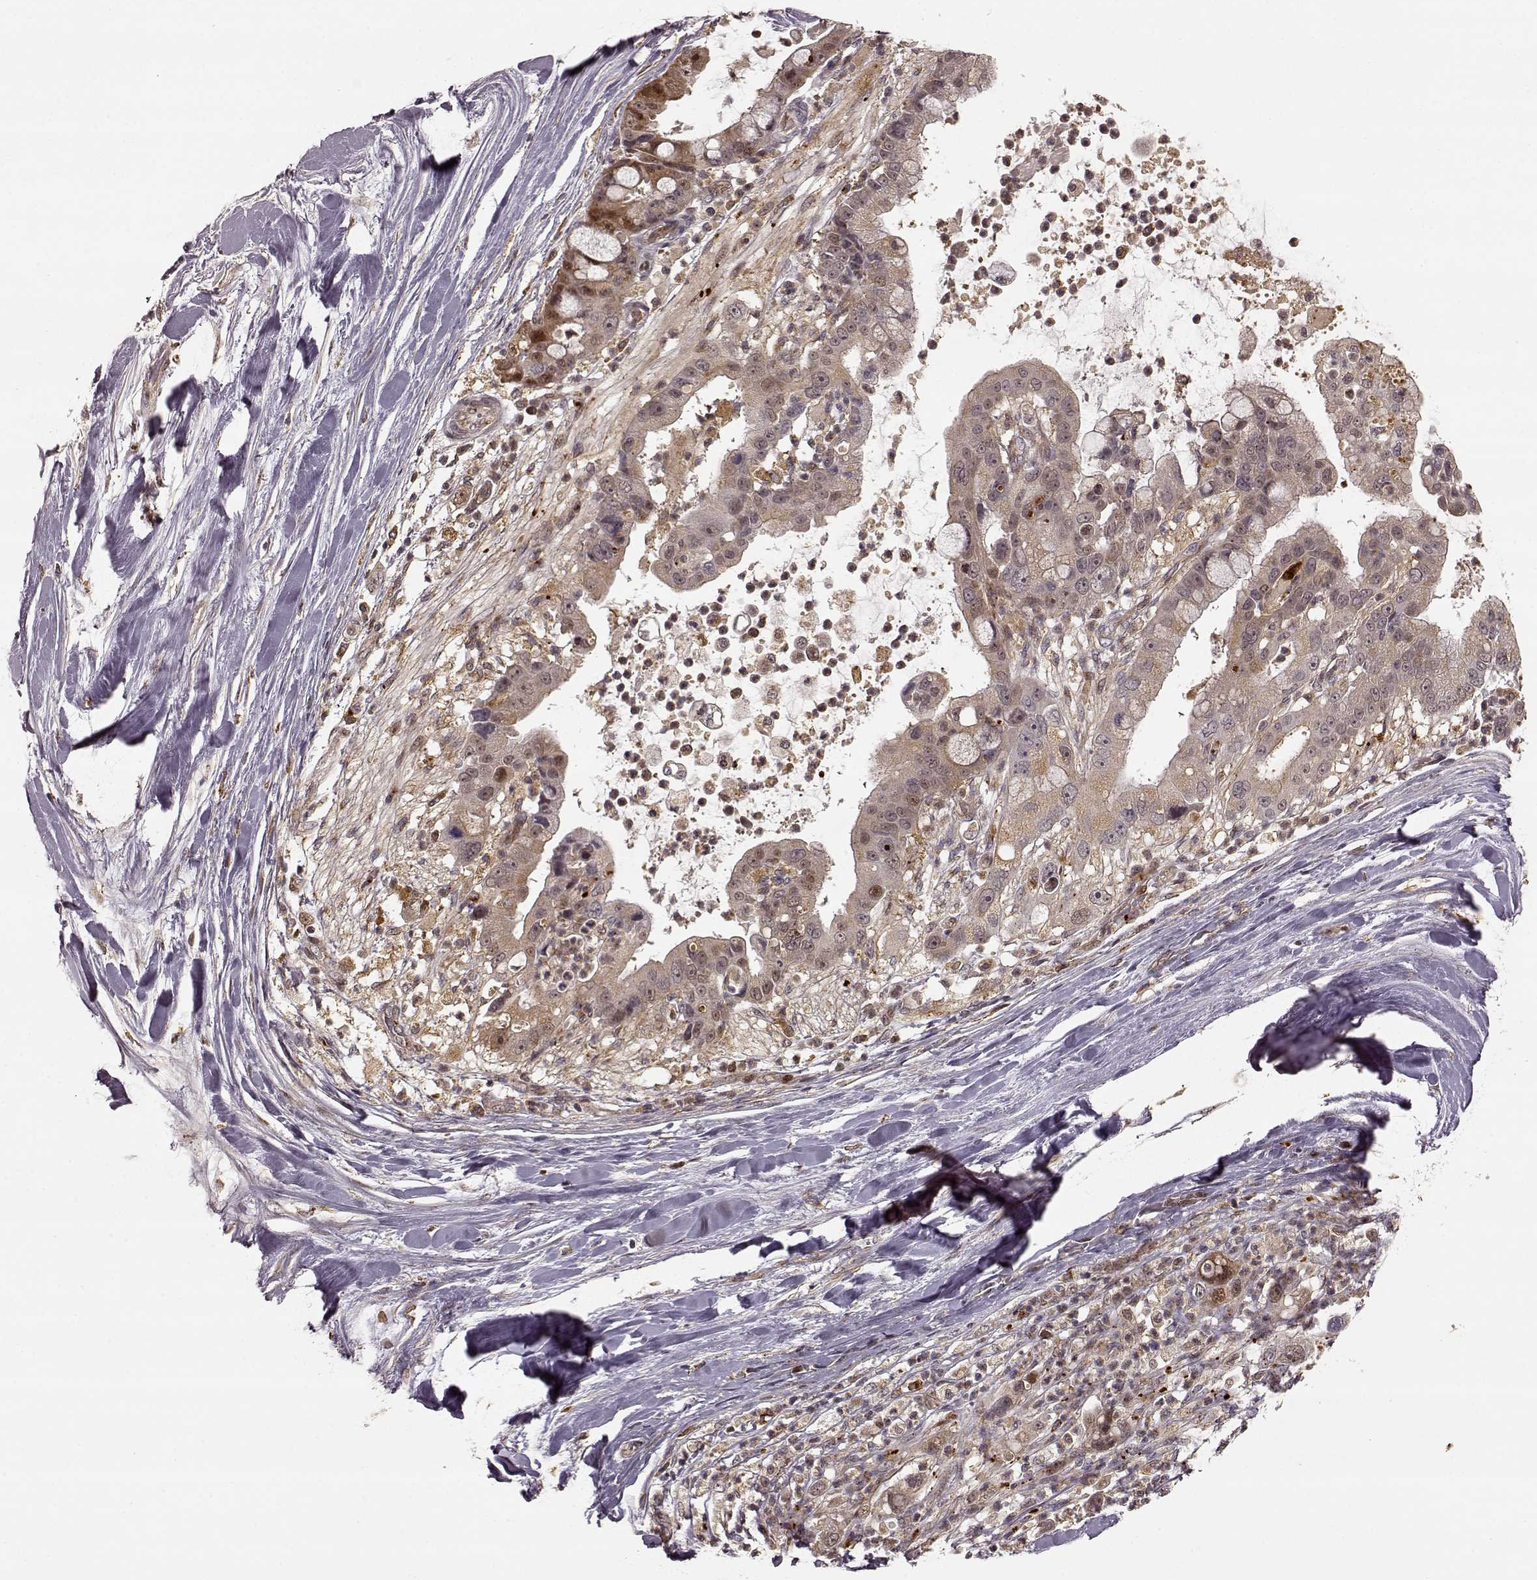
{"staining": {"intensity": "weak", "quantity": "25%-75%", "location": "cytoplasmic/membranous"}, "tissue": "liver cancer", "cell_type": "Tumor cells", "image_type": "cancer", "snomed": [{"axis": "morphology", "description": "Cholangiocarcinoma"}, {"axis": "topography", "description": "Liver"}], "caption": "IHC of cholangiocarcinoma (liver) shows low levels of weak cytoplasmic/membranous expression in about 25%-75% of tumor cells. Using DAB (brown) and hematoxylin (blue) stains, captured at high magnification using brightfield microscopy.", "gene": "SLC12A9", "patient": {"sex": "female", "age": 54}}